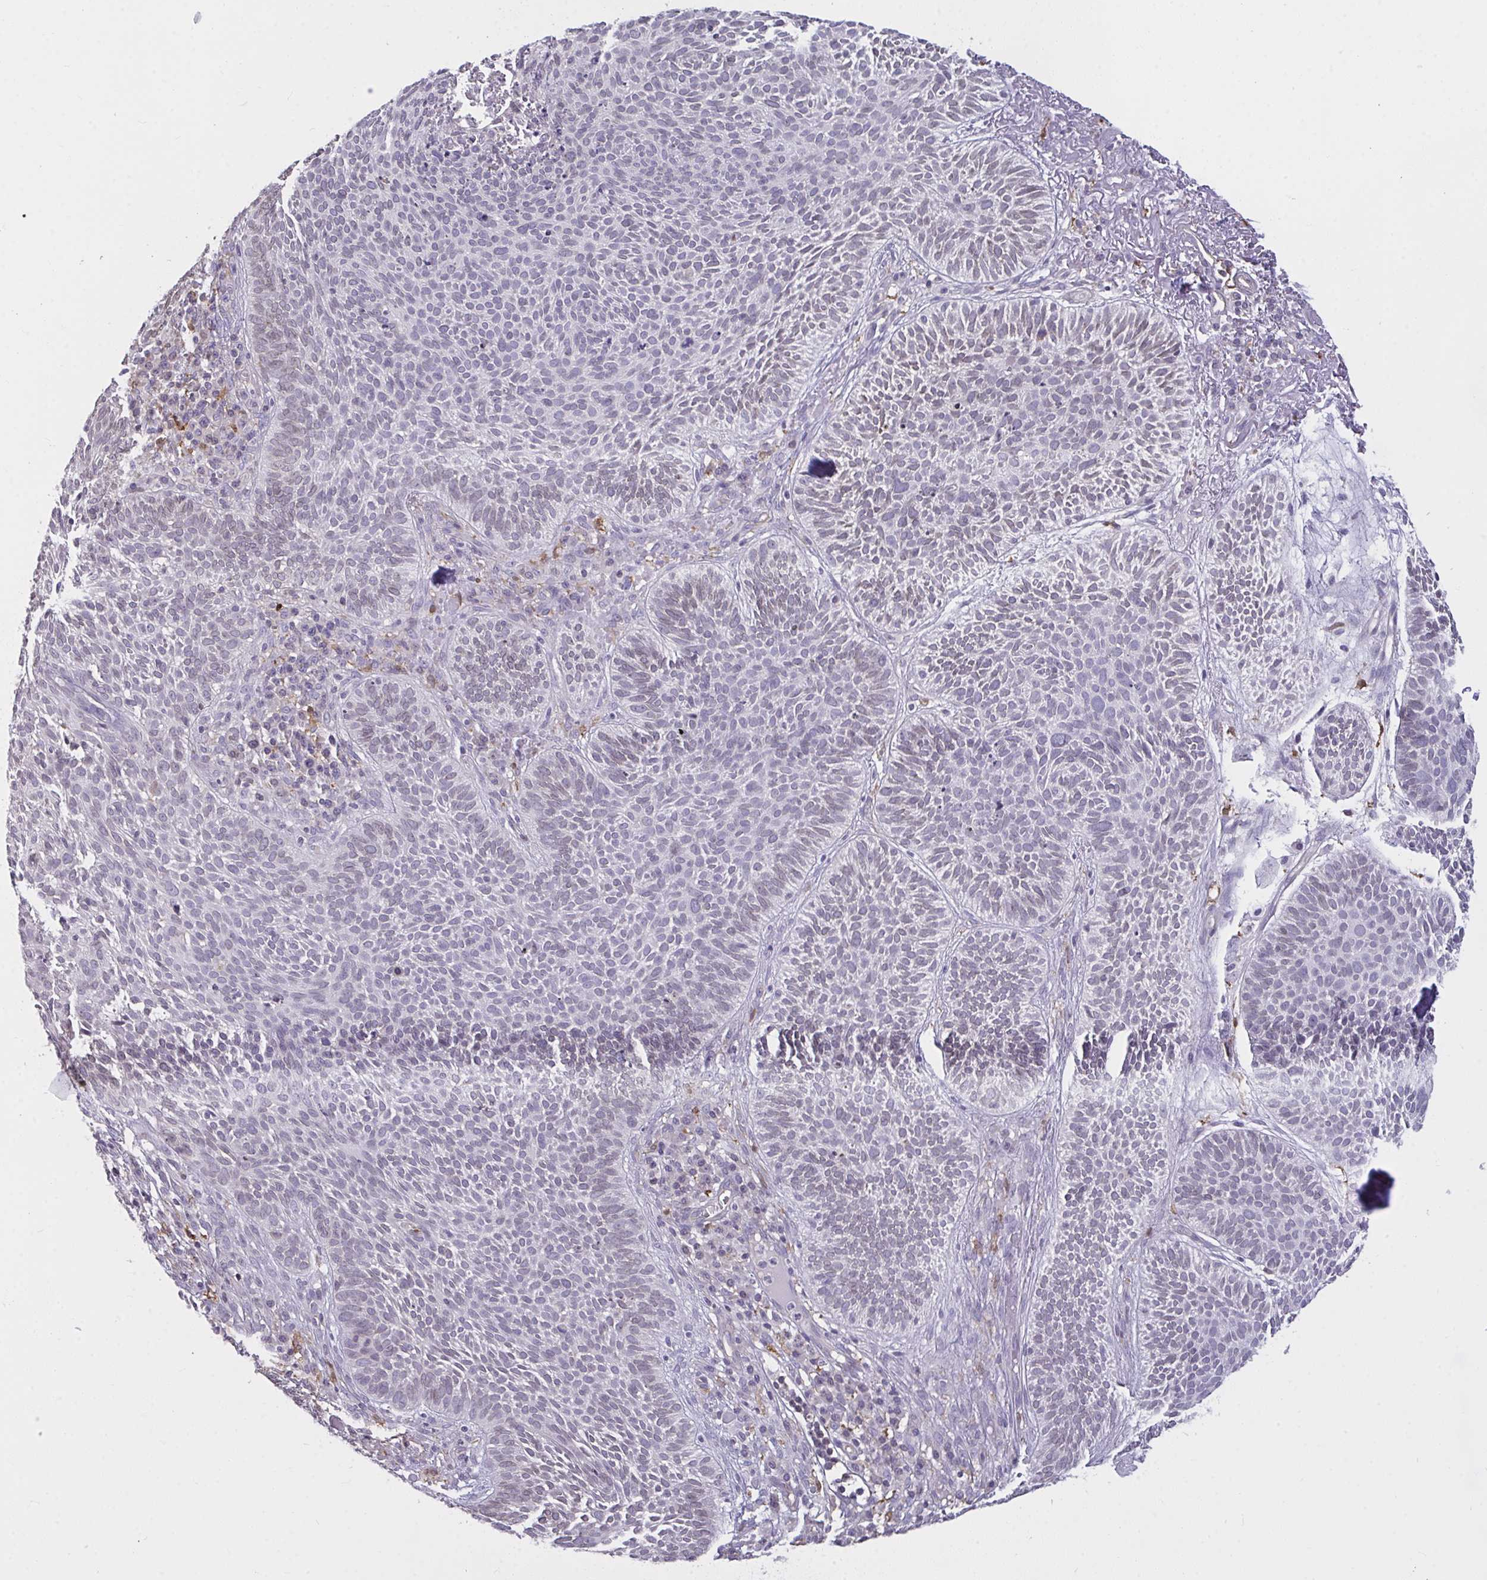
{"staining": {"intensity": "weak", "quantity": "<25%", "location": "nuclear"}, "tissue": "skin cancer", "cell_type": "Tumor cells", "image_type": "cancer", "snomed": [{"axis": "morphology", "description": "Basal cell carcinoma"}, {"axis": "topography", "description": "Skin"}, {"axis": "topography", "description": "Skin of face"}], "caption": "Immunohistochemistry image of neoplastic tissue: human basal cell carcinoma (skin) stained with DAB shows no significant protein positivity in tumor cells. (DAB (3,3'-diaminobenzidine) IHC visualized using brightfield microscopy, high magnification).", "gene": "SEMA6B", "patient": {"sex": "female", "age": 82}}